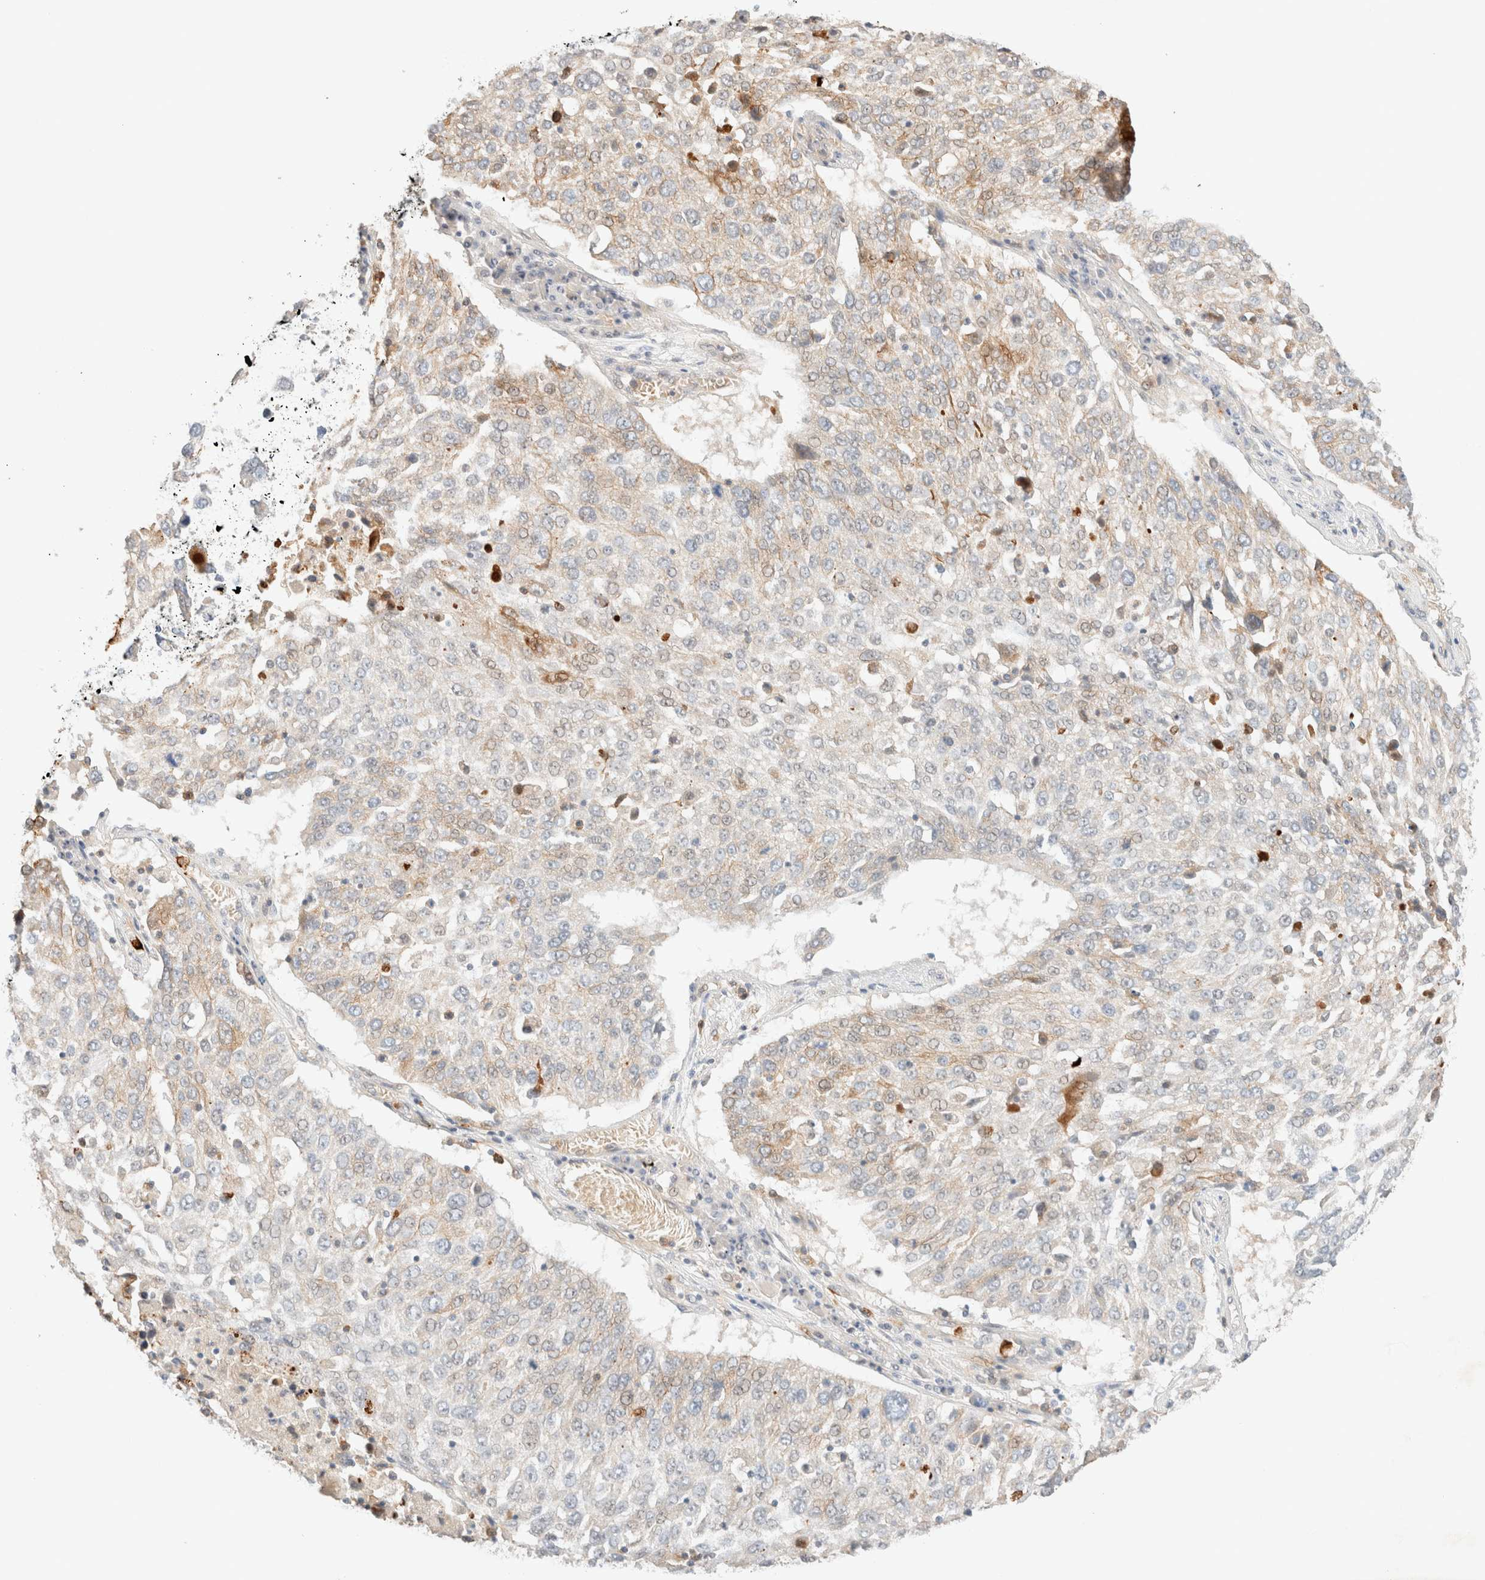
{"staining": {"intensity": "weak", "quantity": "<25%", "location": "cytoplasmic/membranous"}, "tissue": "lung cancer", "cell_type": "Tumor cells", "image_type": "cancer", "snomed": [{"axis": "morphology", "description": "Squamous cell carcinoma, NOS"}, {"axis": "topography", "description": "Lung"}], "caption": "This is a photomicrograph of immunohistochemistry staining of lung cancer, which shows no positivity in tumor cells.", "gene": "SGSM2", "patient": {"sex": "male", "age": 65}}